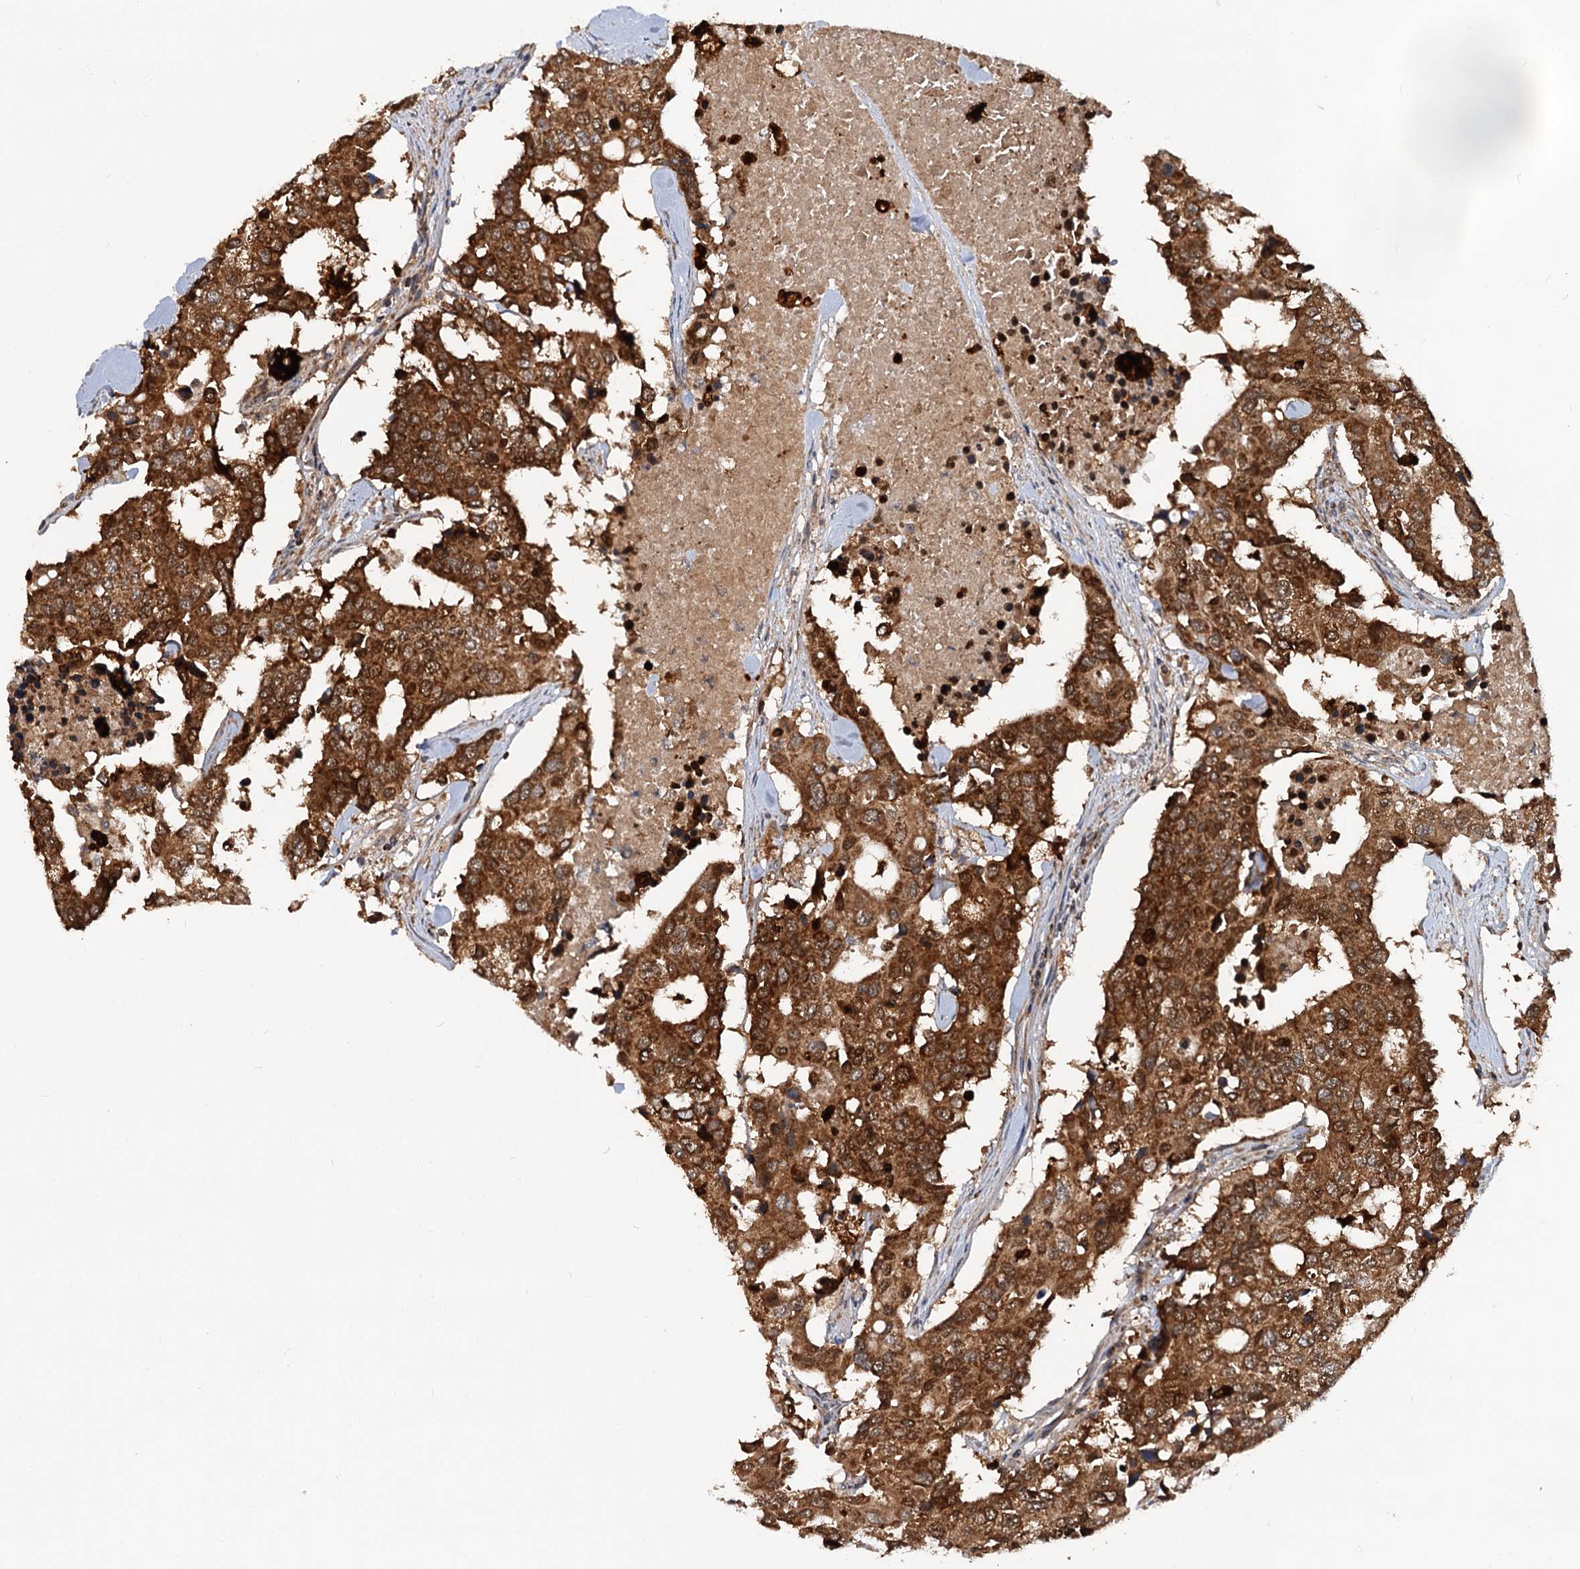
{"staining": {"intensity": "strong", "quantity": ">75%", "location": "cytoplasmic/membranous"}, "tissue": "colorectal cancer", "cell_type": "Tumor cells", "image_type": "cancer", "snomed": [{"axis": "morphology", "description": "Adenocarcinoma, NOS"}, {"axis": "topography", "description": "Colon"}], "caption": "Immunohistochemistry of colorectal adenocarcinoma reveals high levels of strong cytoplasmic/membranous positivity in about >75% of tumor cells. Nuclei are stained in blue.", "gene": "CEP76", "patient": {"sex": "male", "age": 77}}